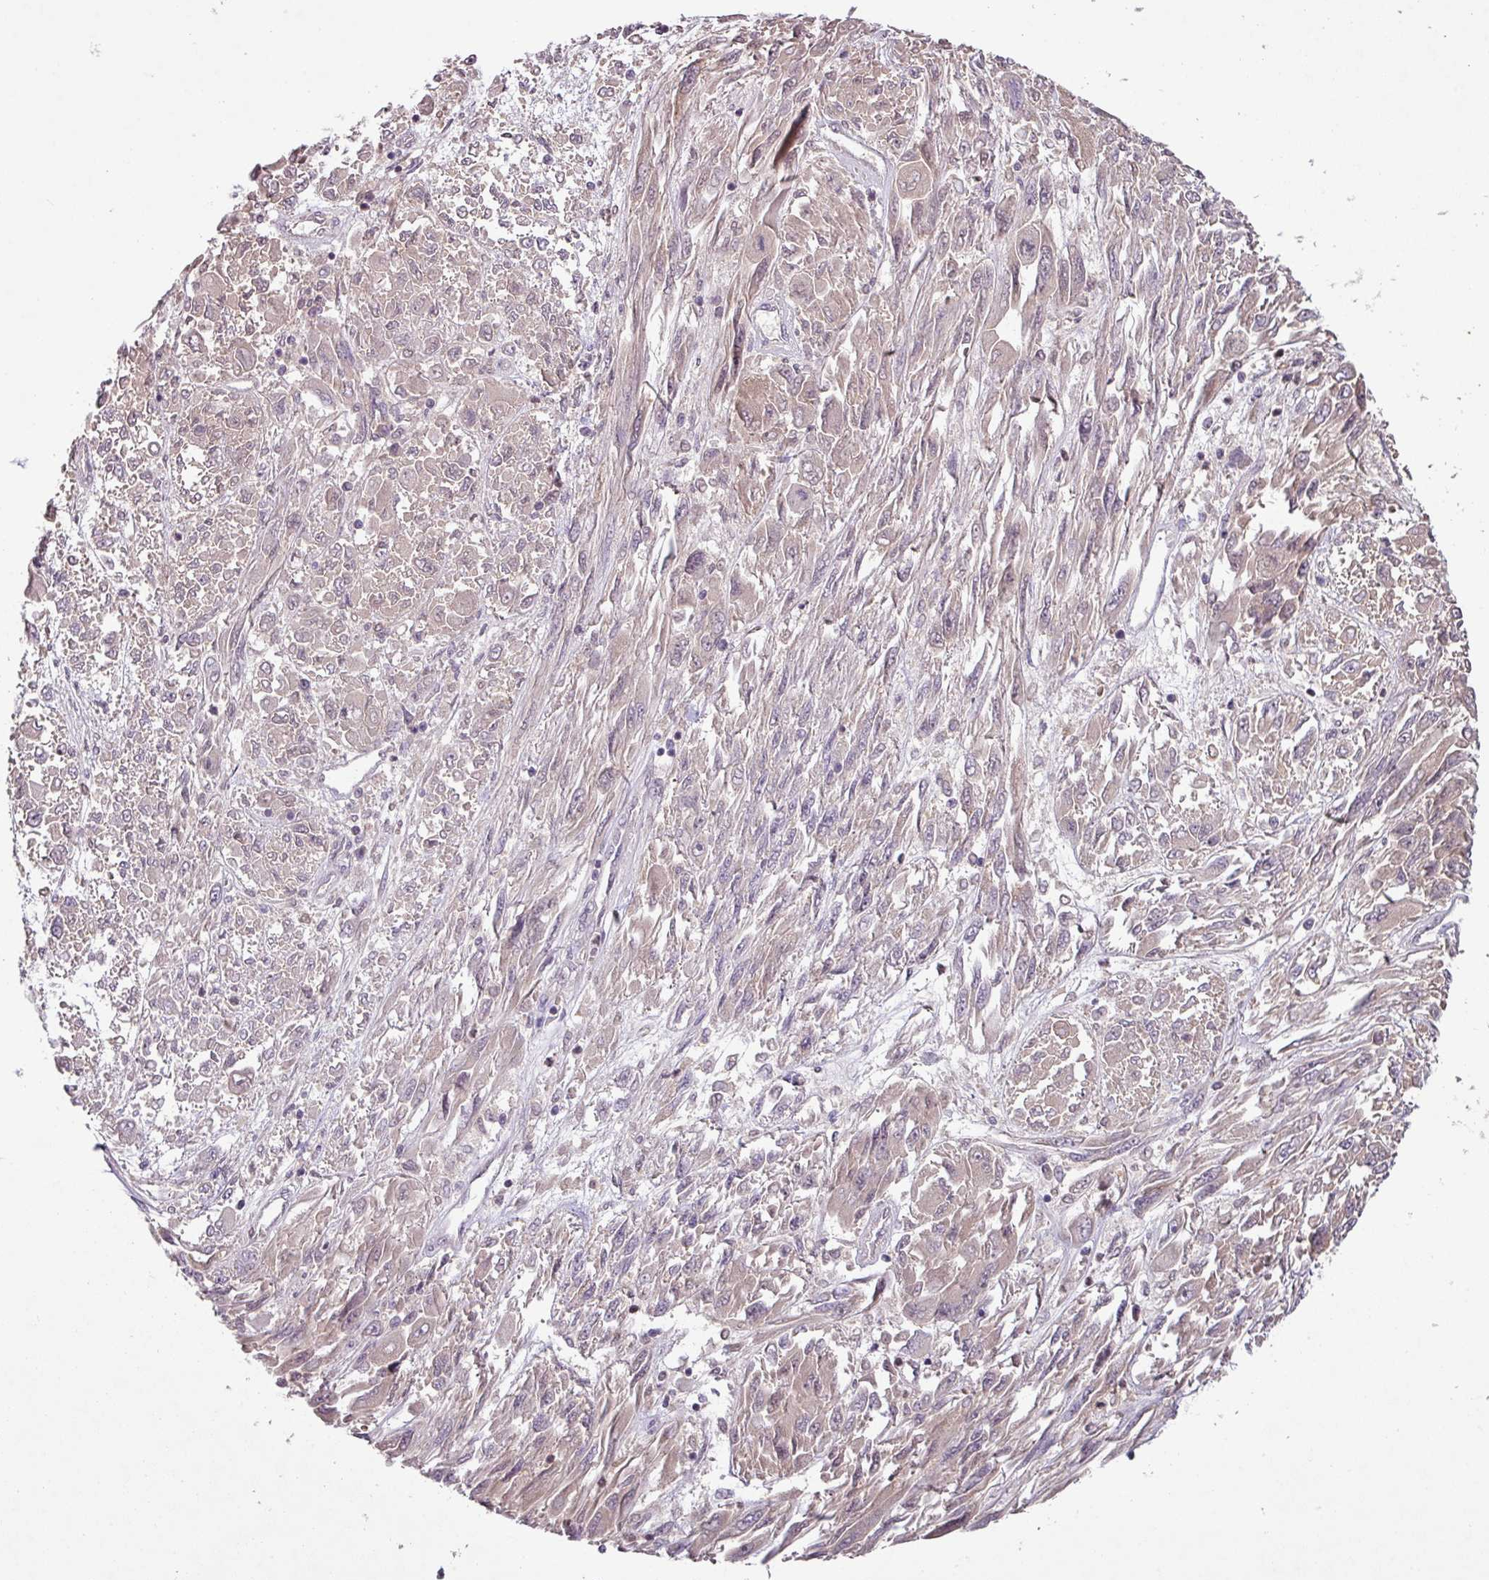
{"staining": {"intensity": "negative", "quantity": "none", "location": "none"}, "tissue": "melanoma", "cell_type": "Tumor cells", "image_type": "cancer", "snomed": [{"axis": "morphology", "description": "Malignant melanoma, NOS"}, {"axis": "topography", "description": "Skin"}], "caption": "Image shows no significant protein expression in tumor cells of malignant melanoma.", "gene": "SLC5A10", "patient": {"sex": "female", "age": 91}}